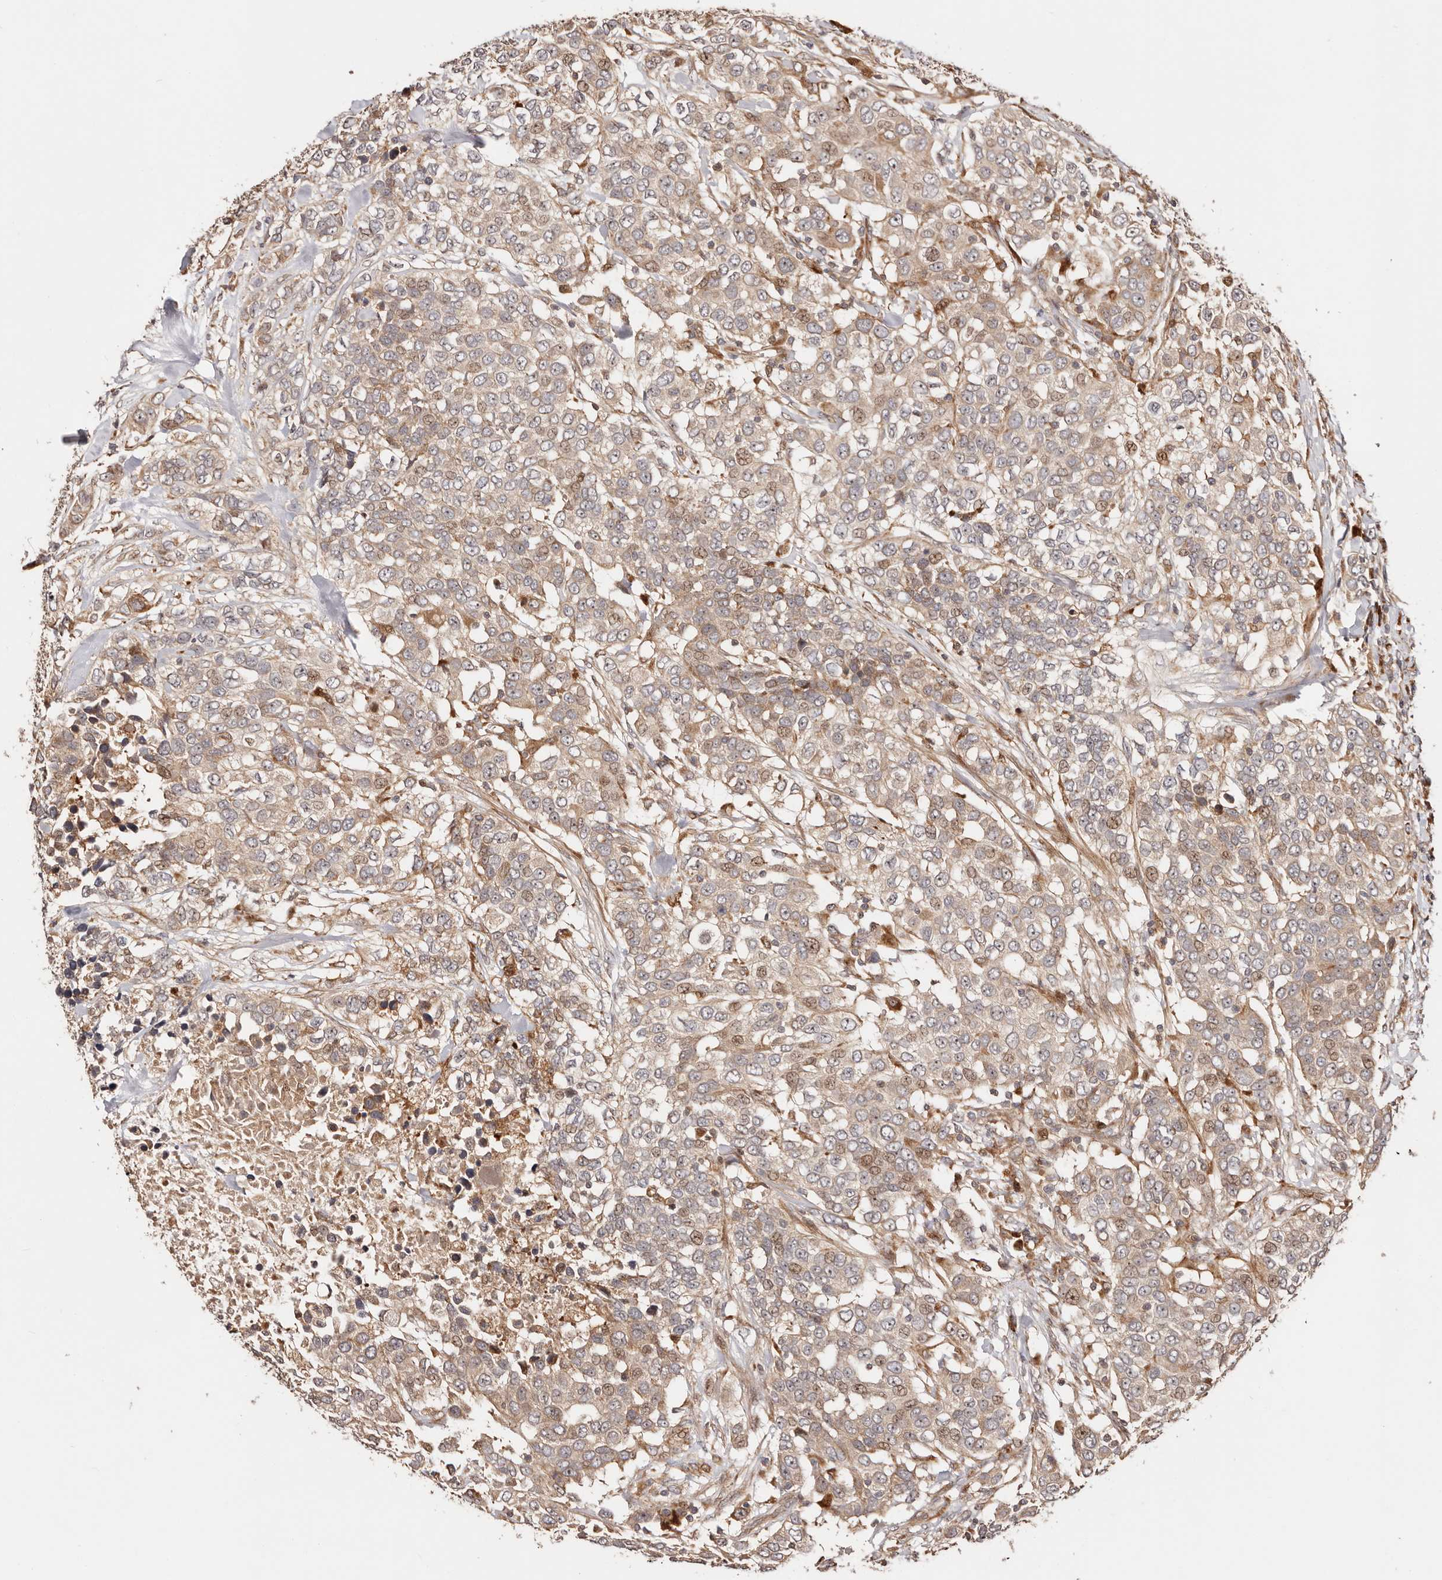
{"staining": {"intensity": "weak", "quantity": "25%-75%", "location": "cytoplasmic/membranous,nuclear"}, "tissue": "urothelial cancer", "cell_type": "Tumor cells", "image_type": "cancer", "snomed": [{"axis": "morphology", "description": "Urothelial carcinoma, High grade"}, {"axis": "topography", "description": "Urinary bladder"}], "caption": "Immunohistochemistry (DAB (3,3'-diaminobenzidine)) staining of human urothelial cancer shows weak cytoplasmic/membranous and nuclear protein expression in approximately 25%-75% of tumor cells. (DAB (3,3'-diaminobenzidine) IHC, brown staining for protein, blue staining for nuclei).", "gene": "PTPN22", "patient": {"sex": "female", "age": 80}}